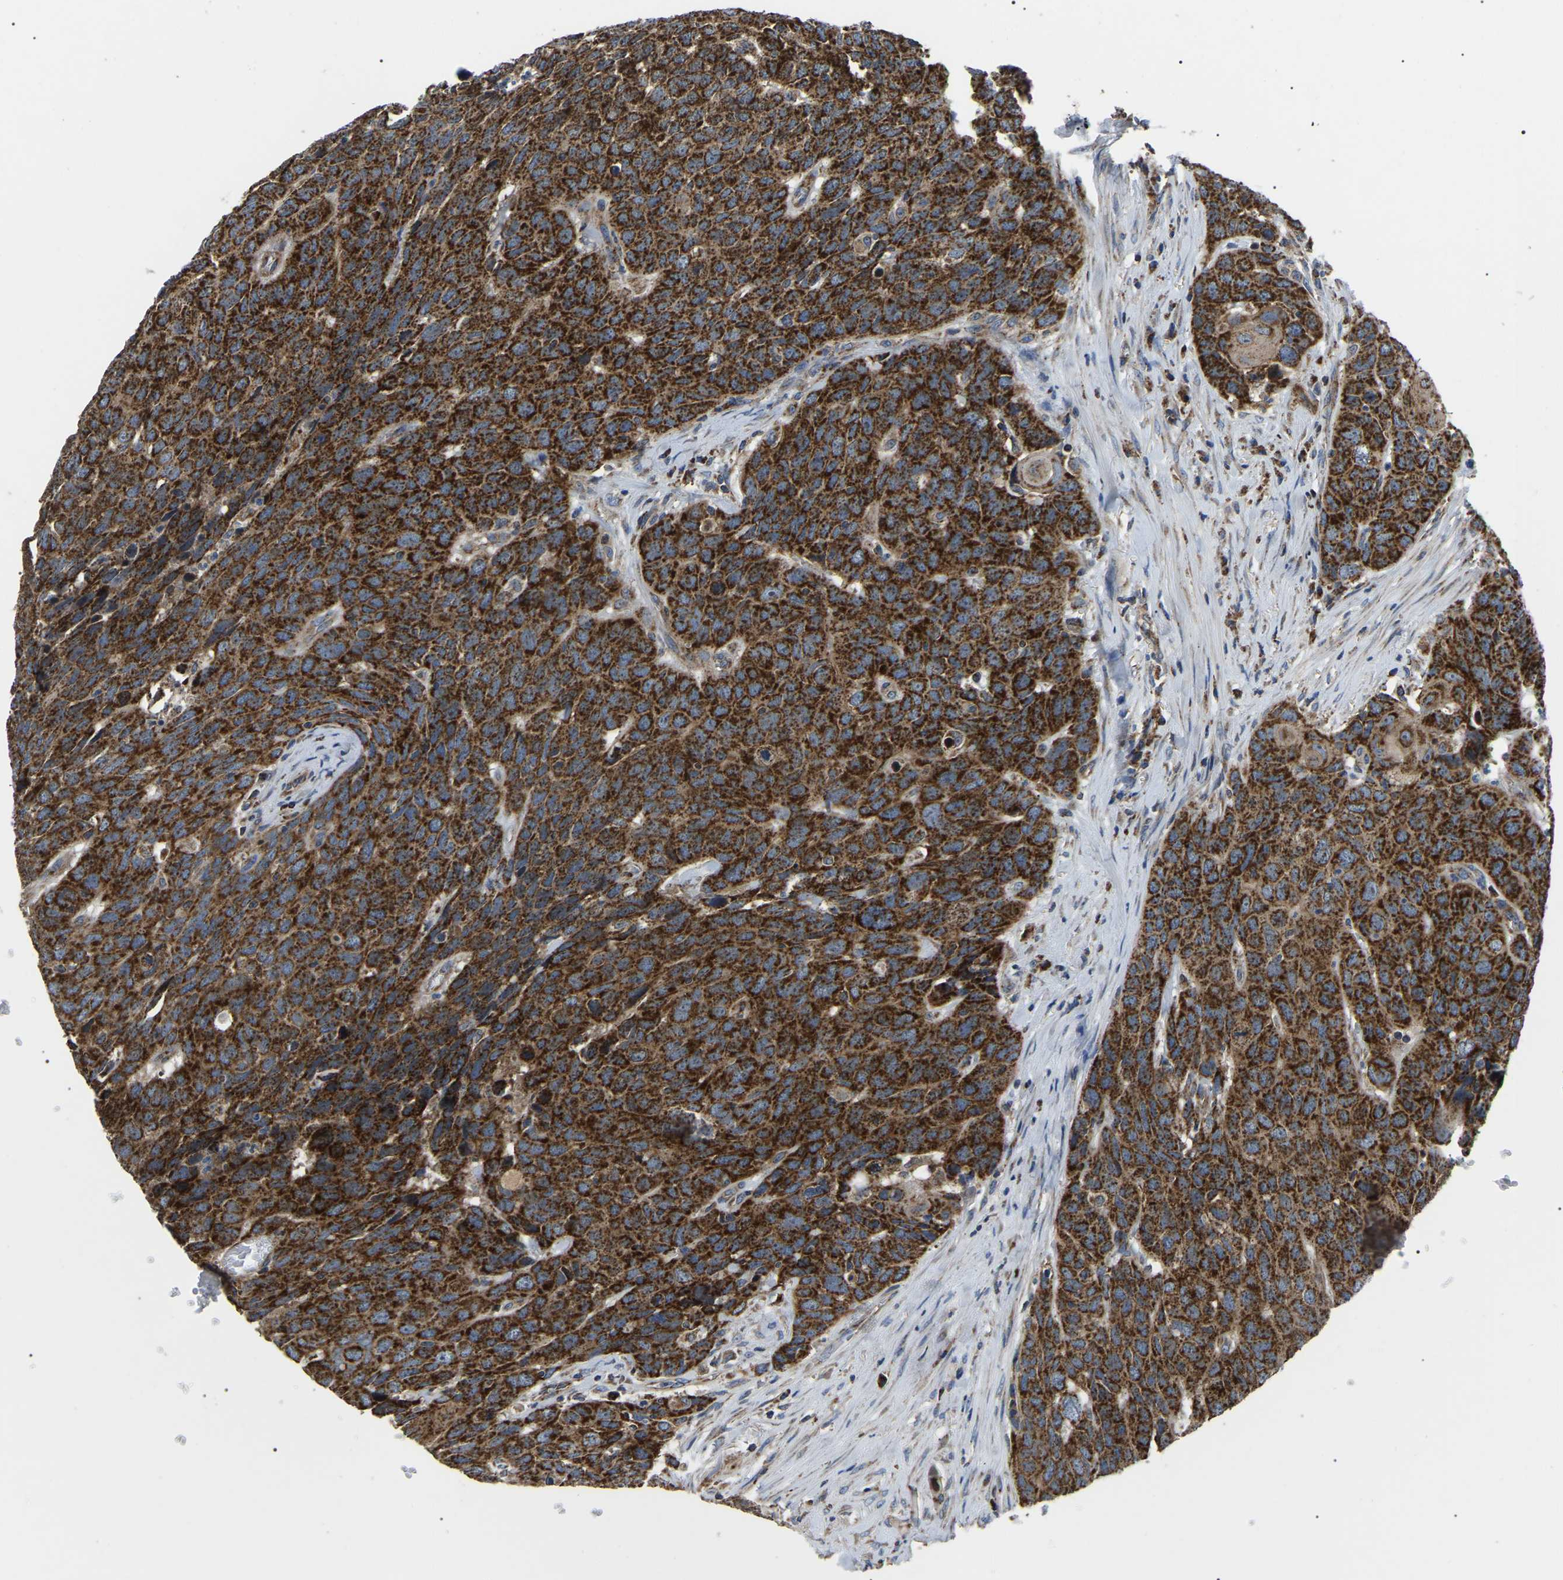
{"staining": {"intensity": "strong", "quantity": ">75%", "location": "cytoplasmic/membranous"}, "tissue": "head and neck cancer", "cell_type": "Tumor cells", "image_type": "cancer", "snomed": [{"axis": "morphology", "description": "Squamous cell carcinoma, NOS"}, {"axis": "topography", "description": "Head-Neck"}], "caption": "Immunohistochemistry (IHC) histopathology image of head and neck squamous cell carcinoma stained for a protein (brown), which shows high levels of strong cytoplasmic/membranous expression in about >75% of tumor cells.", "gene": "PPM1E", "patient": {"sex": "male", "age": 66}}